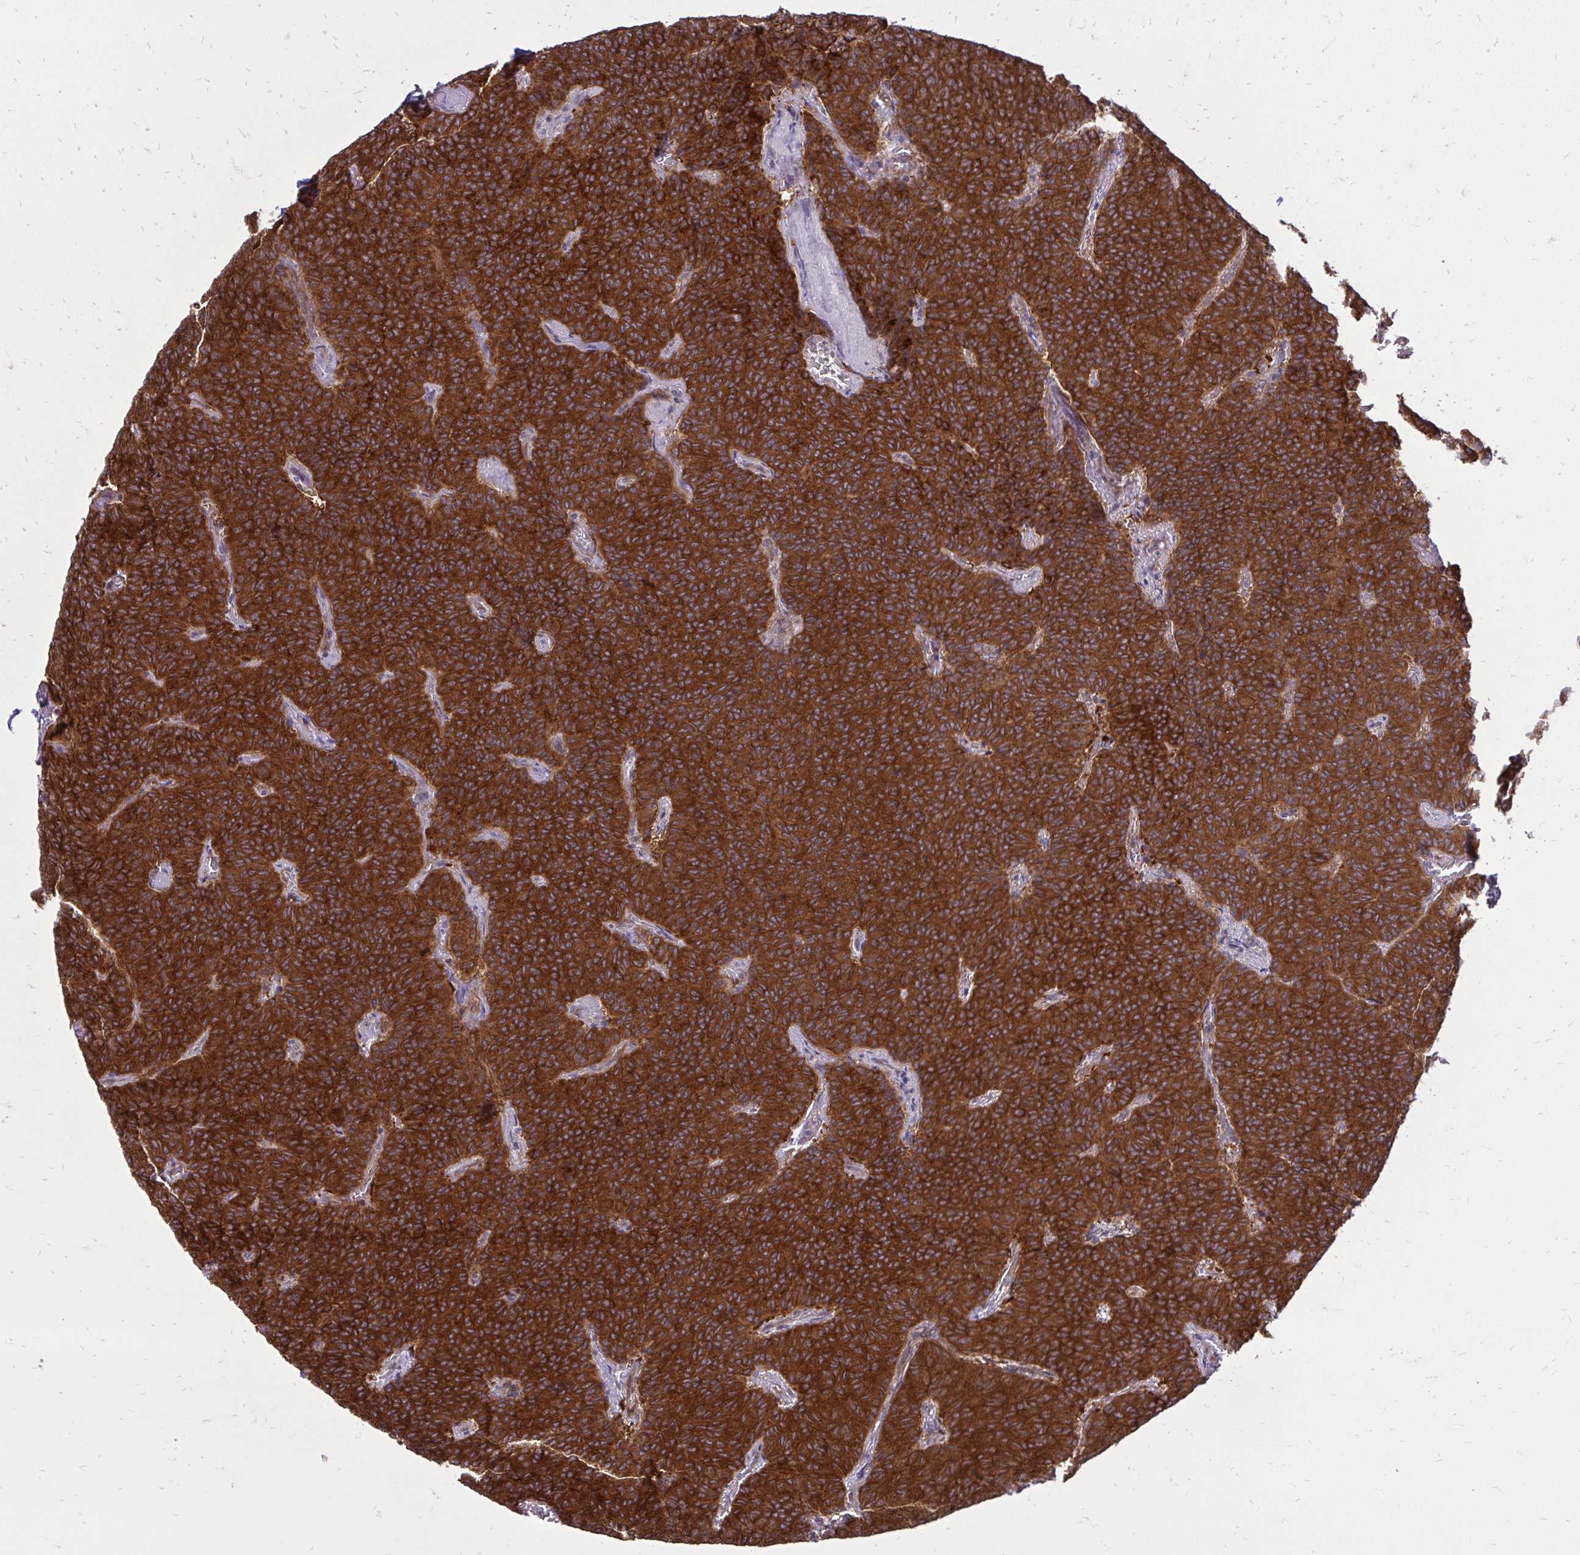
{"staining": {"intensity": "strong", "quantity": ">75%", "location": "cytoplasmic/membranous"}, "tissue": "carcinoid", "cell_type": "Tumor cells", "image_type": "cancer", "snomed": [{"axis": "morphology", "description": "Carcinoid, malignant, NOS"}, {"axis": "topography", "description": "Lung"}], "caption": "The image shows immunohistochemical staining of malignant carcinoid. There is strong cytoplasmic/membranous positivity is identified in approximately >75% of tumor cells. The protein of interest is shown in brown color, while the nuclei are stained blue.", "gene": "PPP5C", "patient": {"sex": "male", "age": 61}}